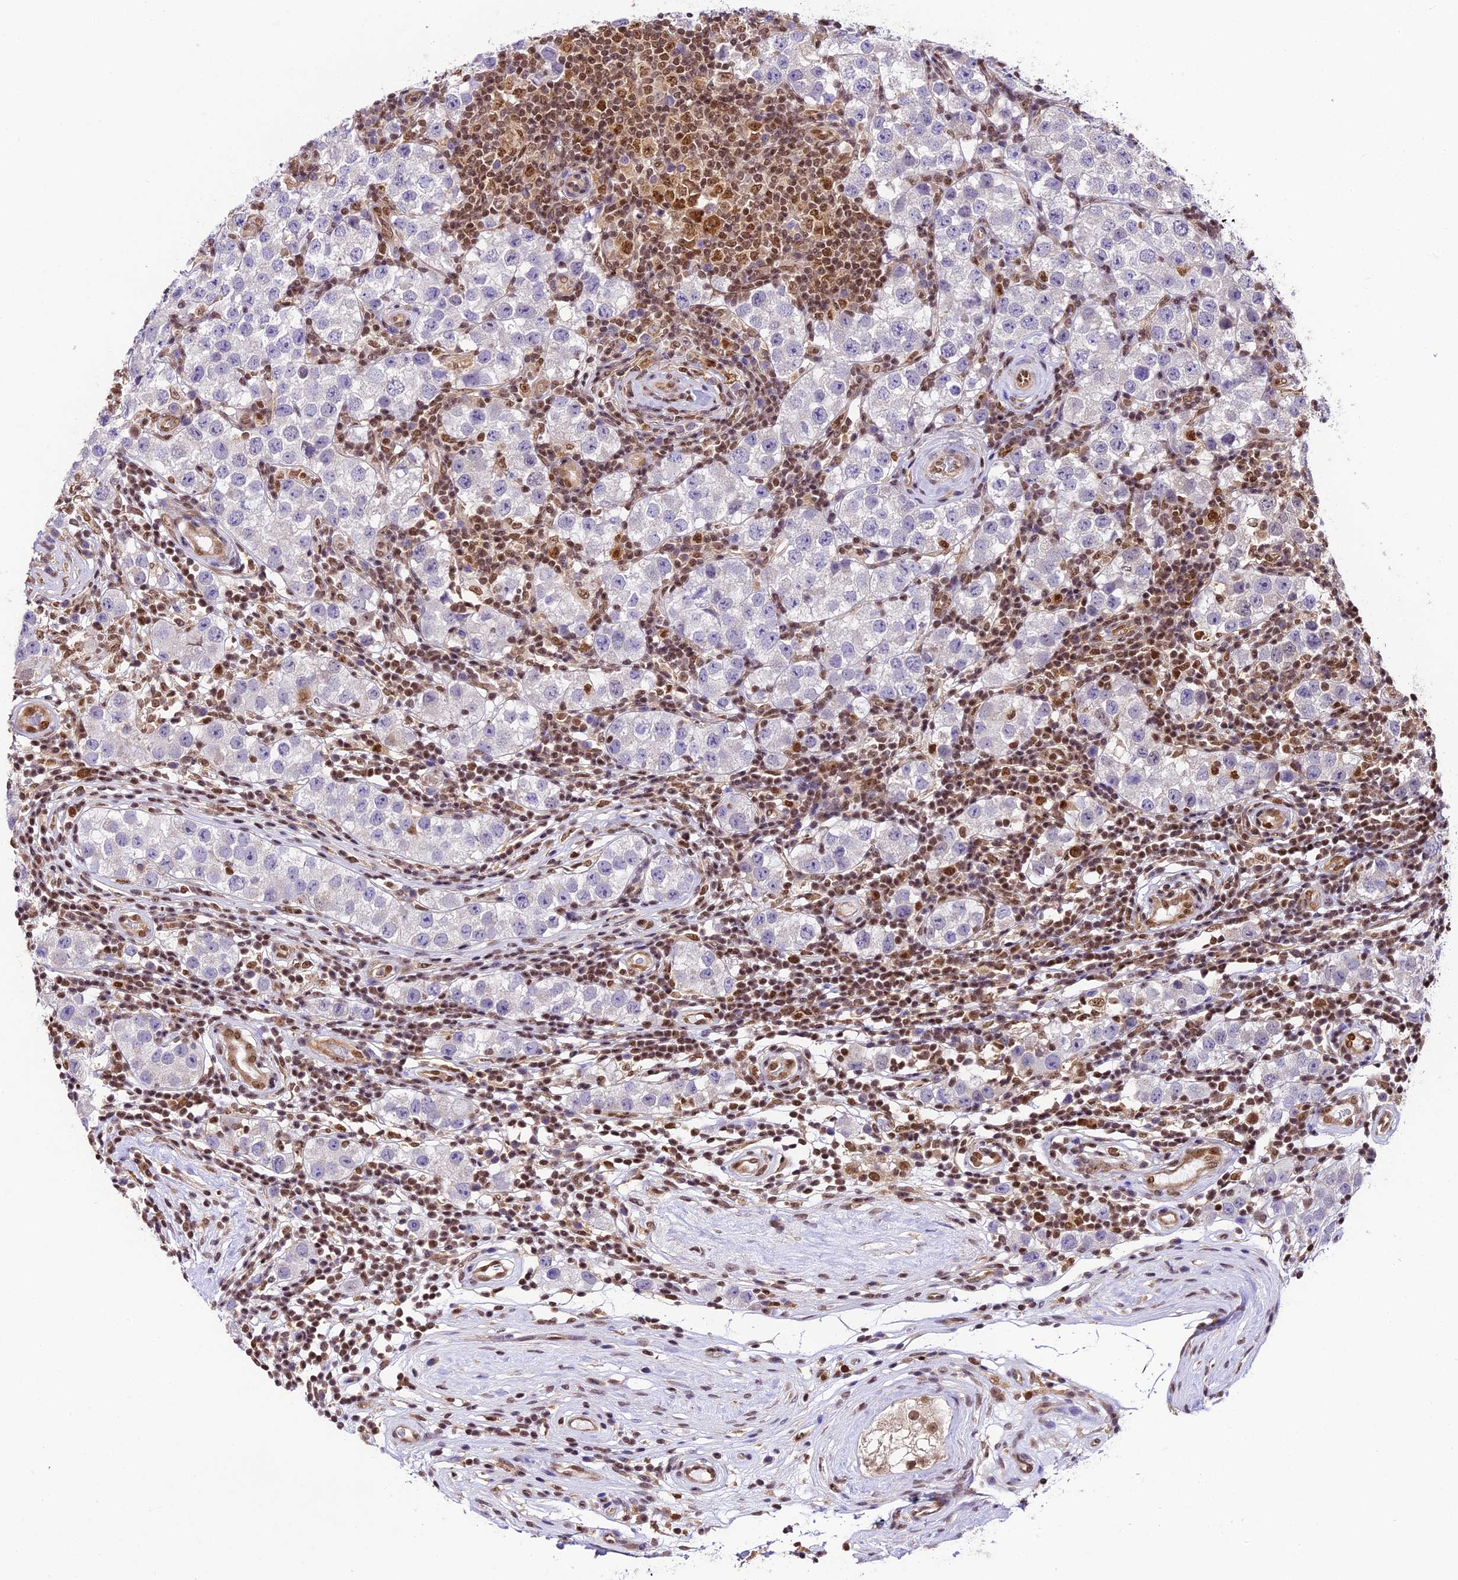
{"staining": {"intensity": "negative", "quantity": "none", "location": "none"}, "tissue": "testis cancer", "cell_type": "Tumor cells", "image_type": "cancer", "snomed": [{"axis": "morphology", "description": "Seminoma, NOS"}, {"axis": "topography", "description": "Testis"}], "caption": "Testis cancer was stained to show a protein in brown. There is no significant expression in tumor cells.", "gene": "TRIM22", "patient": {"sex": "male", "age": 34}}